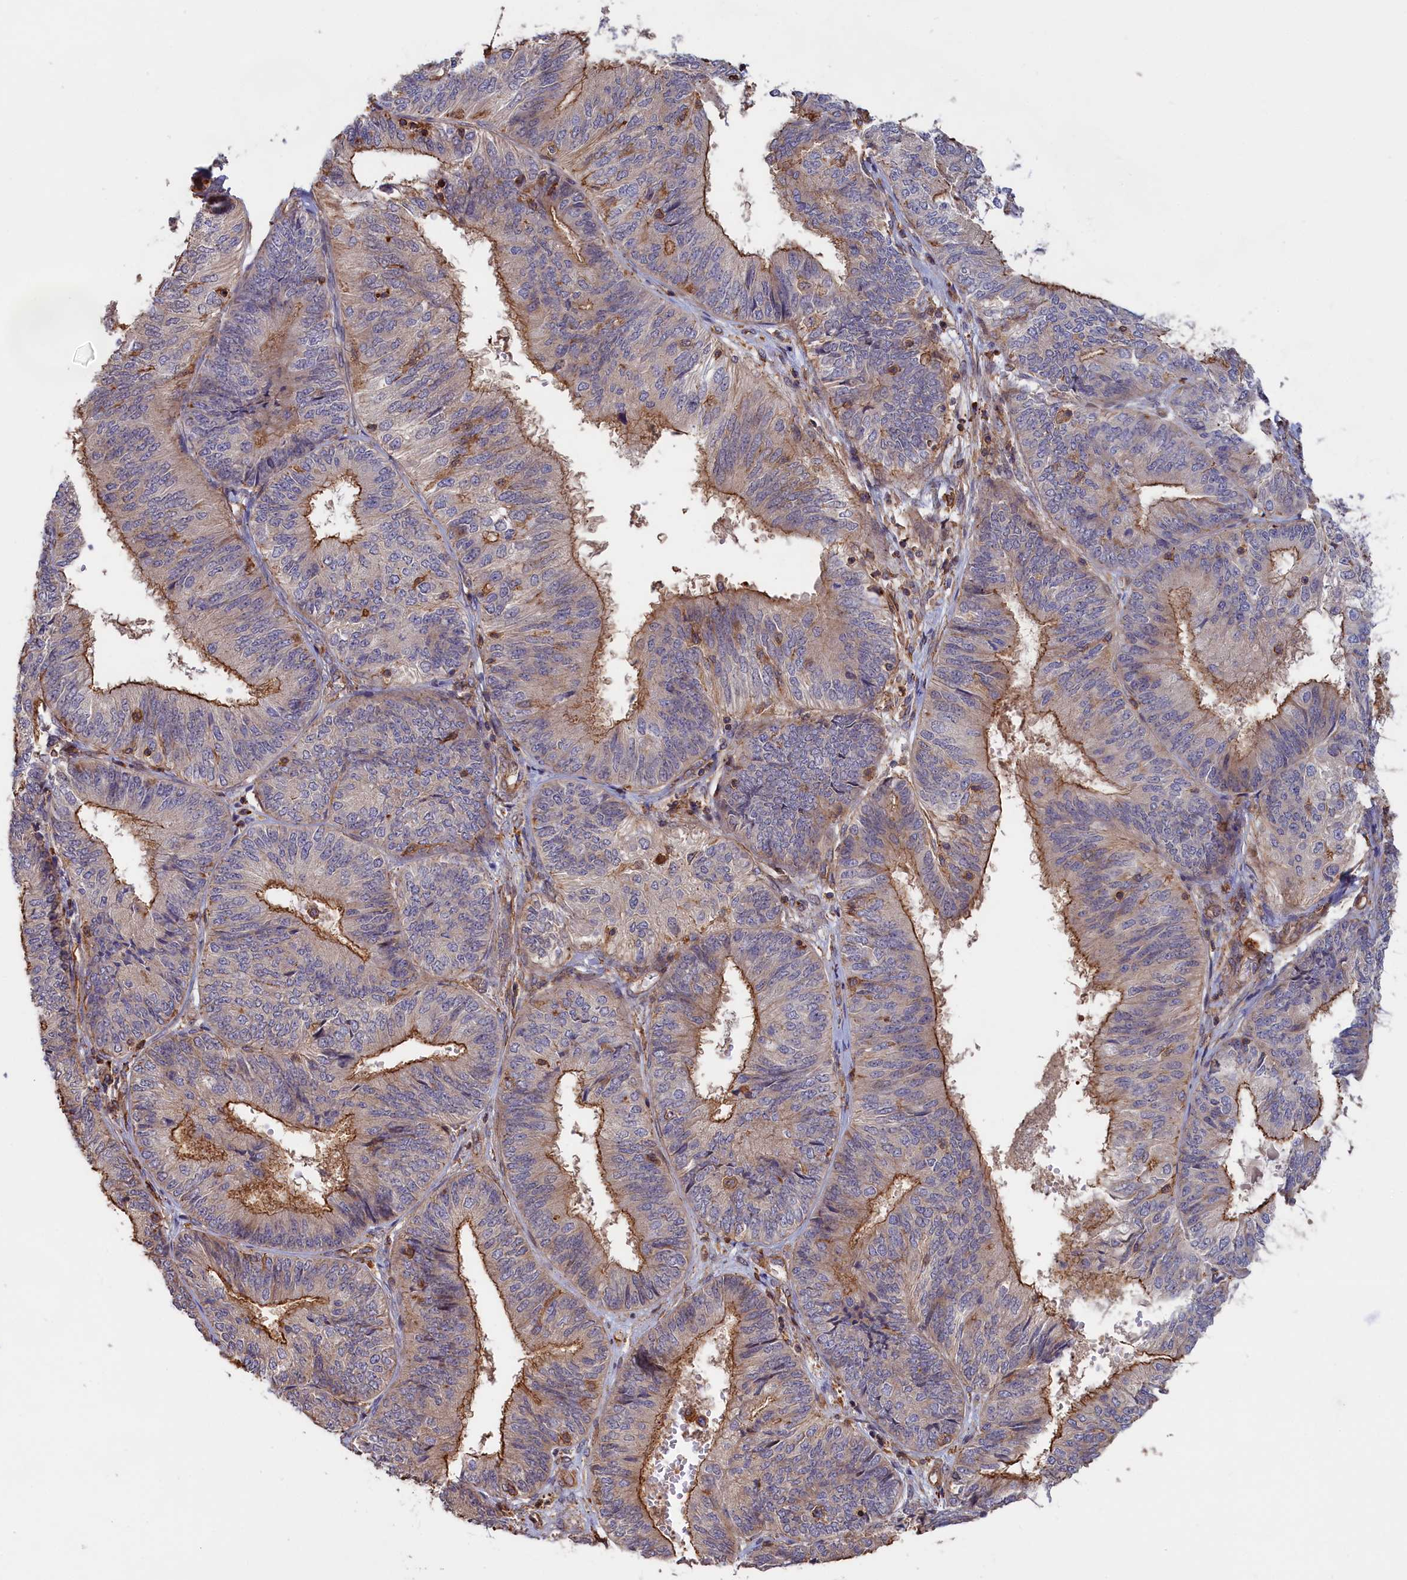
{"staining": {"intensity": "moderate", "quantity": "25%-75%", "location": "cytoplasmic/membranous"}, "tissue": "endometrial cancer", "cell_type": "Tumor cells", "image_type": "cancer", "snomed": [{"axis": "morphology", "description": "Adenocarcinoma, NOS"}, {"axis": "topography", "description": "Endometrium"}], "caption": "This is a micrograph of IHC staining of endometrial cancer (adenocarcinoma), which shows moderate expression in the cytoplasmic/membranous of tumor cells.", "gene": "ANKRD27", "patient": {"sex": "female", "age": 58}}